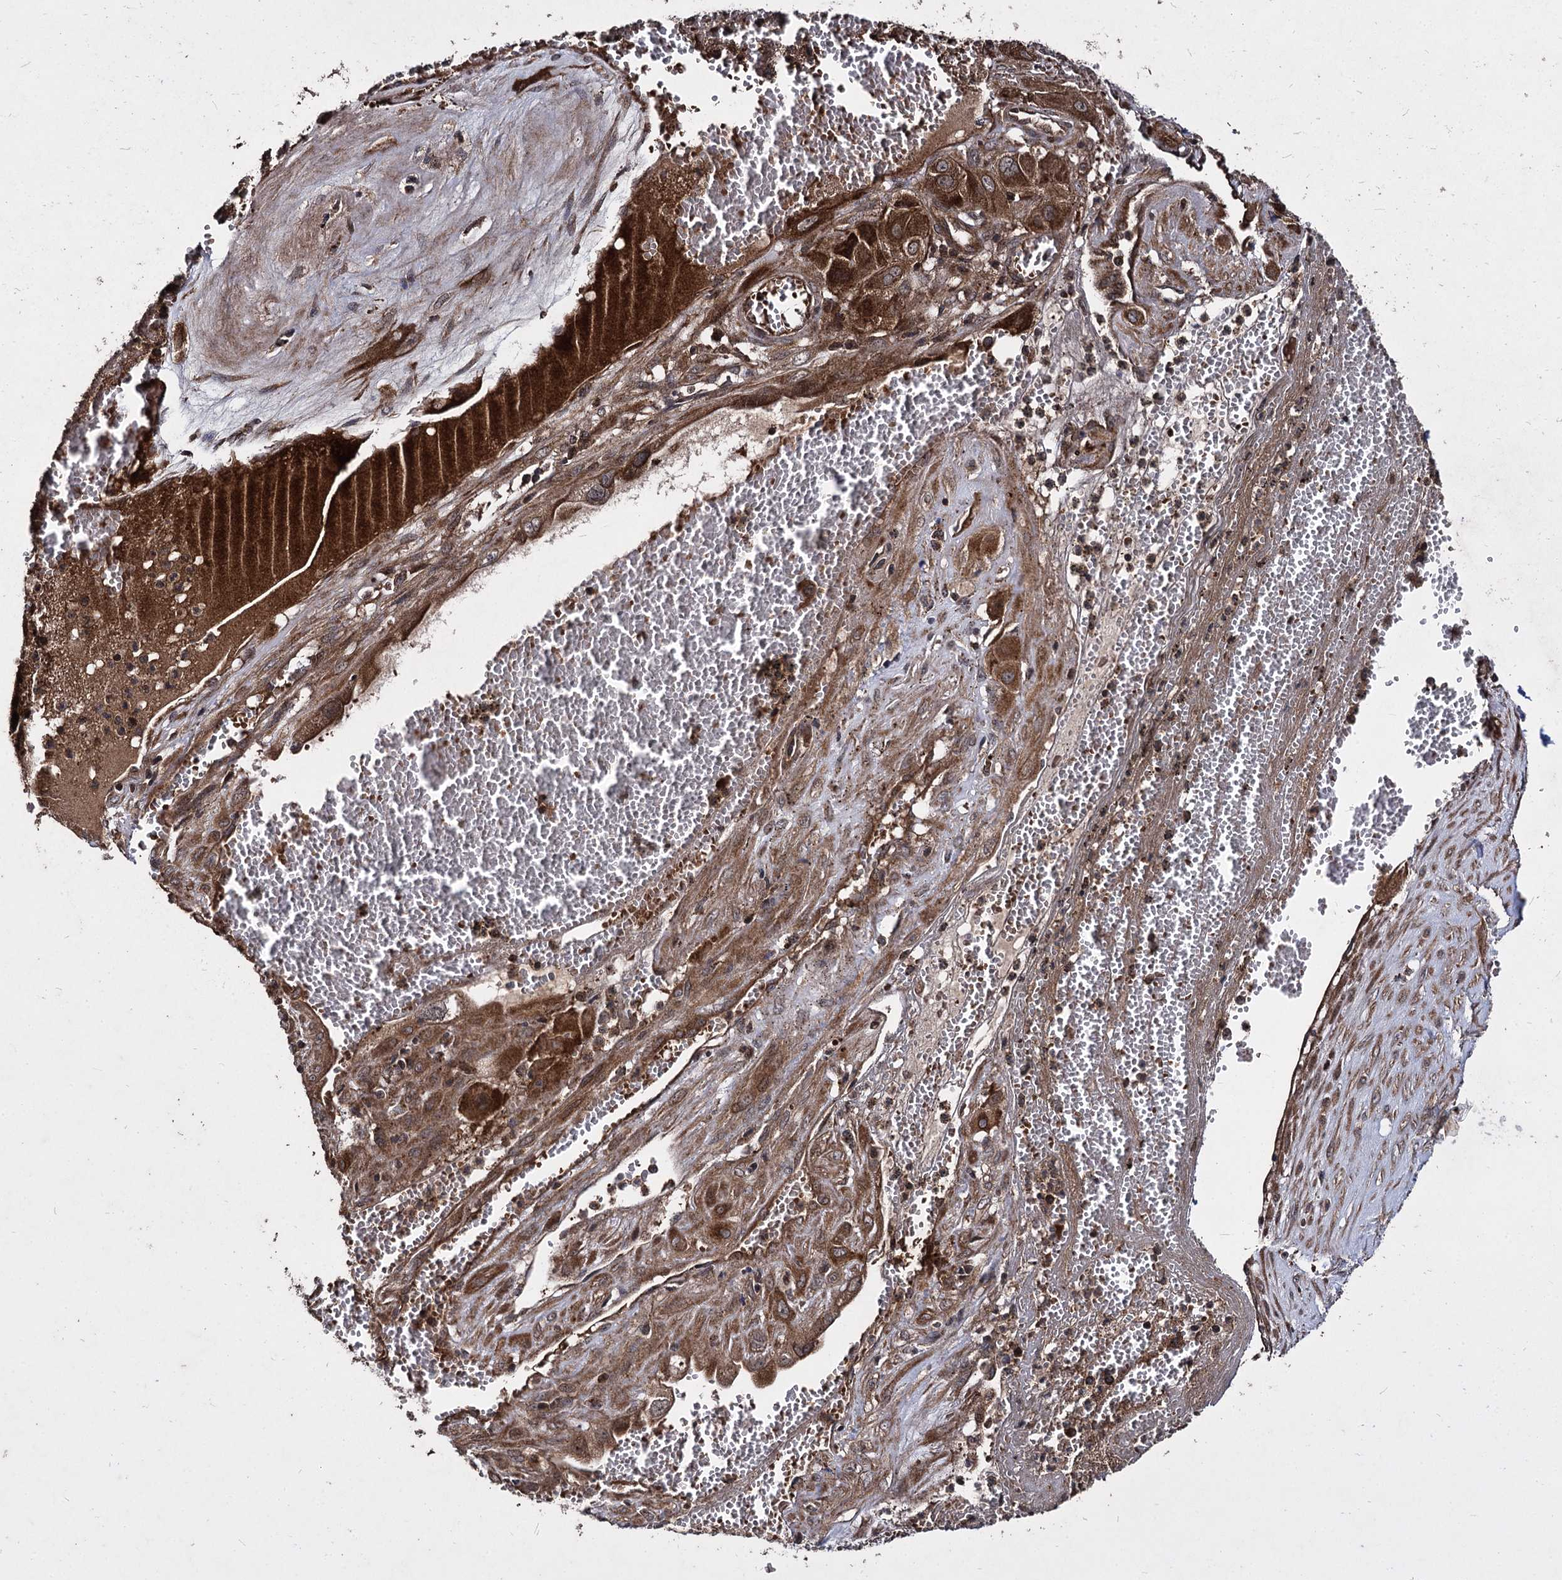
{"staining": {"intensity": "strong", "quantity": ">75%", "location": "cytoplasmic/membranous"}, "tissue": "cervical cancer", "cell_type": "Tumor cells", "image_type": "cancer", "snomed": [{"axis": "morphology", "description": "Squamous cell carcinoma, NOS"}, {"axis": "topography", "description": "Cervix"}], "caption": "A micrograph showing strong cytoplasmic/membranous staining in about >75% of tumor cells in squamous cell carcinoma (cervical), as visualized by brown immunohistochemical staining.", "gene": "BCL2L2", "patient": {"sex": "female", "age": 34}}